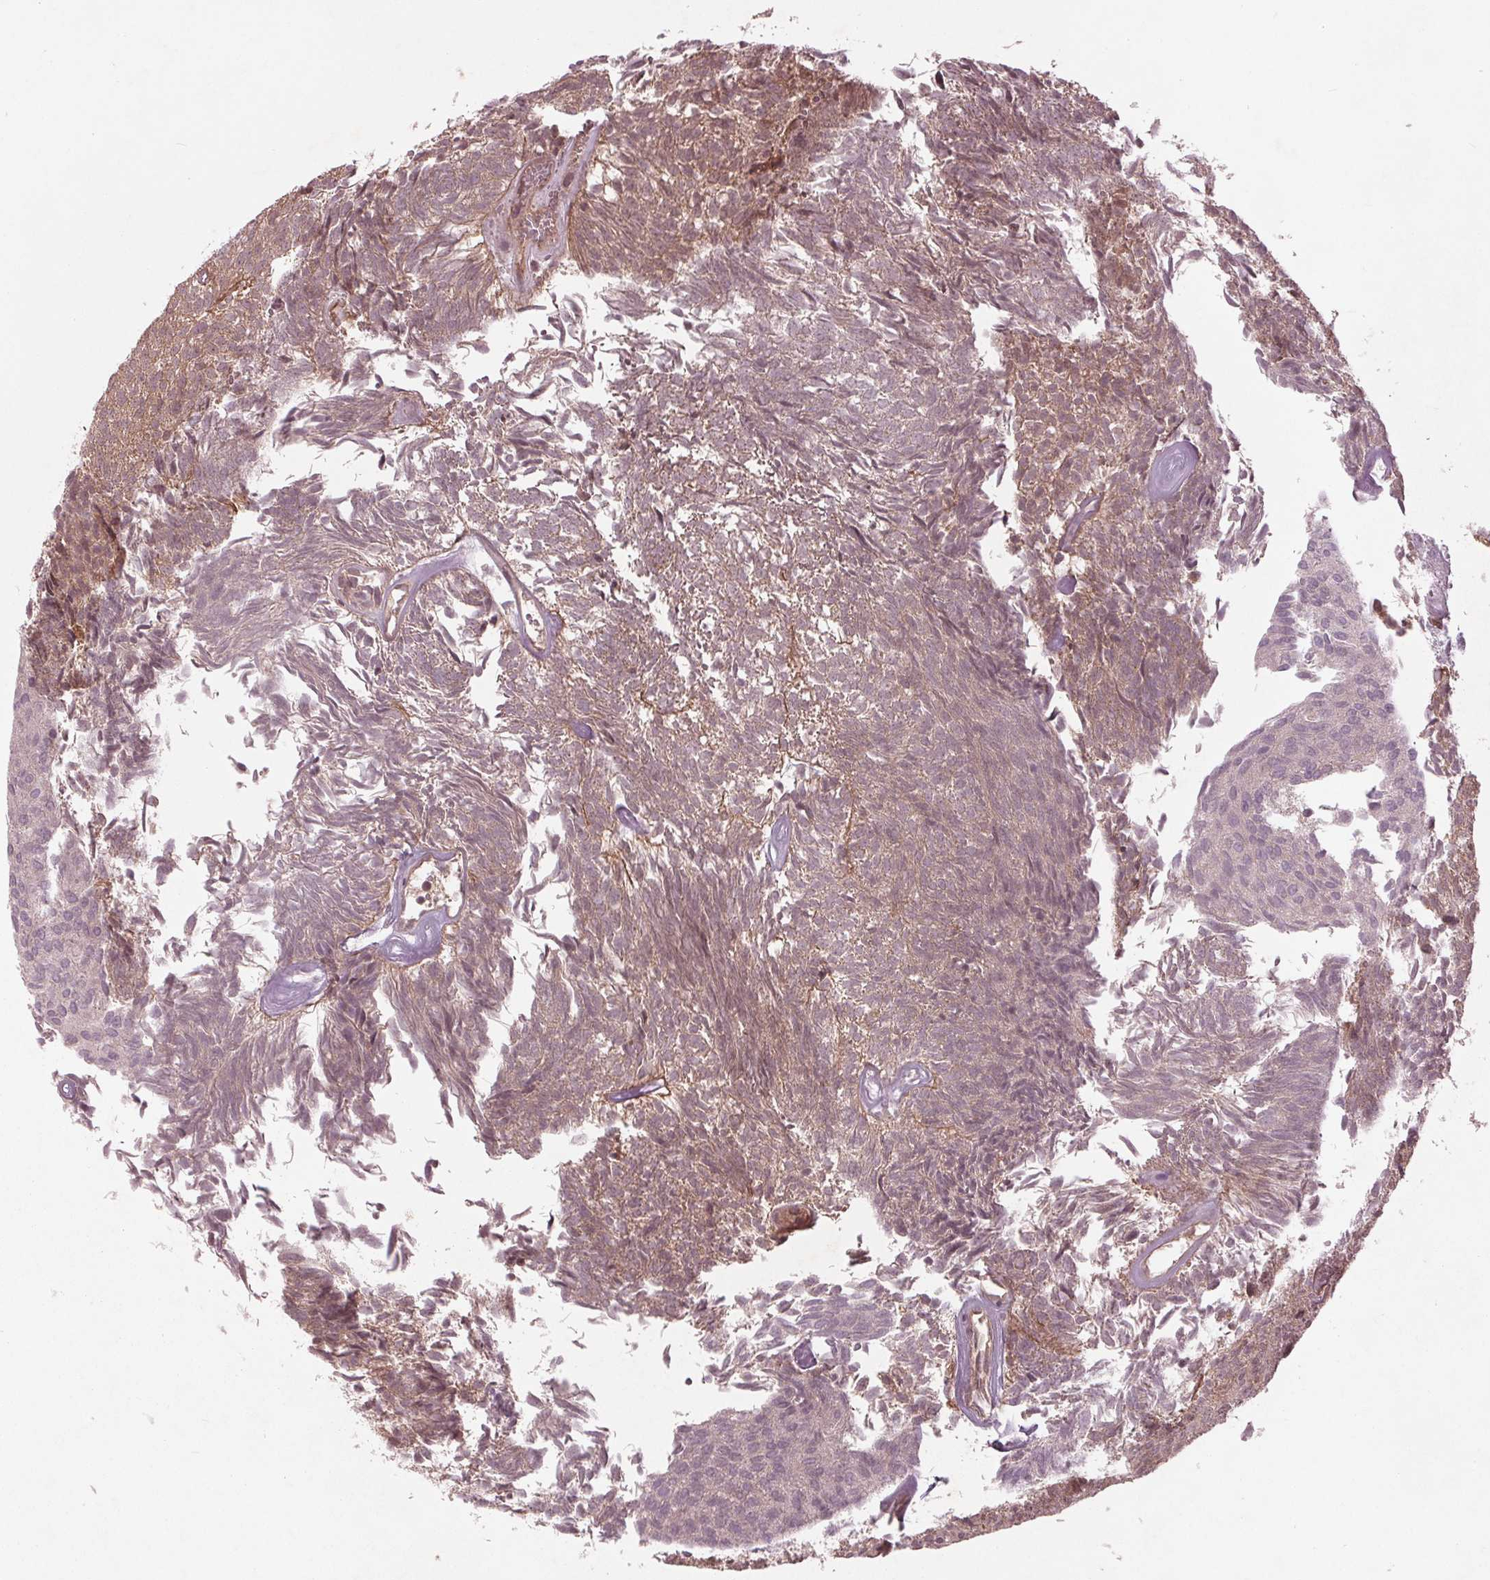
{"staining": {"intensity": "weak", "quantity": "25%-75%", "location": "cytoplasmic/membranous,nuclear"}, "tissue": "urothelial cancer", "cell_type": "Tumor cells", "image_type": "cancer", "snomed": [{"axis": "morphology", "description": "Urothelial carcinoma, Low grade"}, {"axis": "topography", "description": "Urinary bladder"}], "caption": "Protein expression analysis of urothelial carcinoma (low-grade) displays weak cytoplasmic/membranous and nuclear positivity in approximately 25%-75% of tumor cells.", "gene": "BTBD1", "patient": {"sex": "male", "age": 77}}